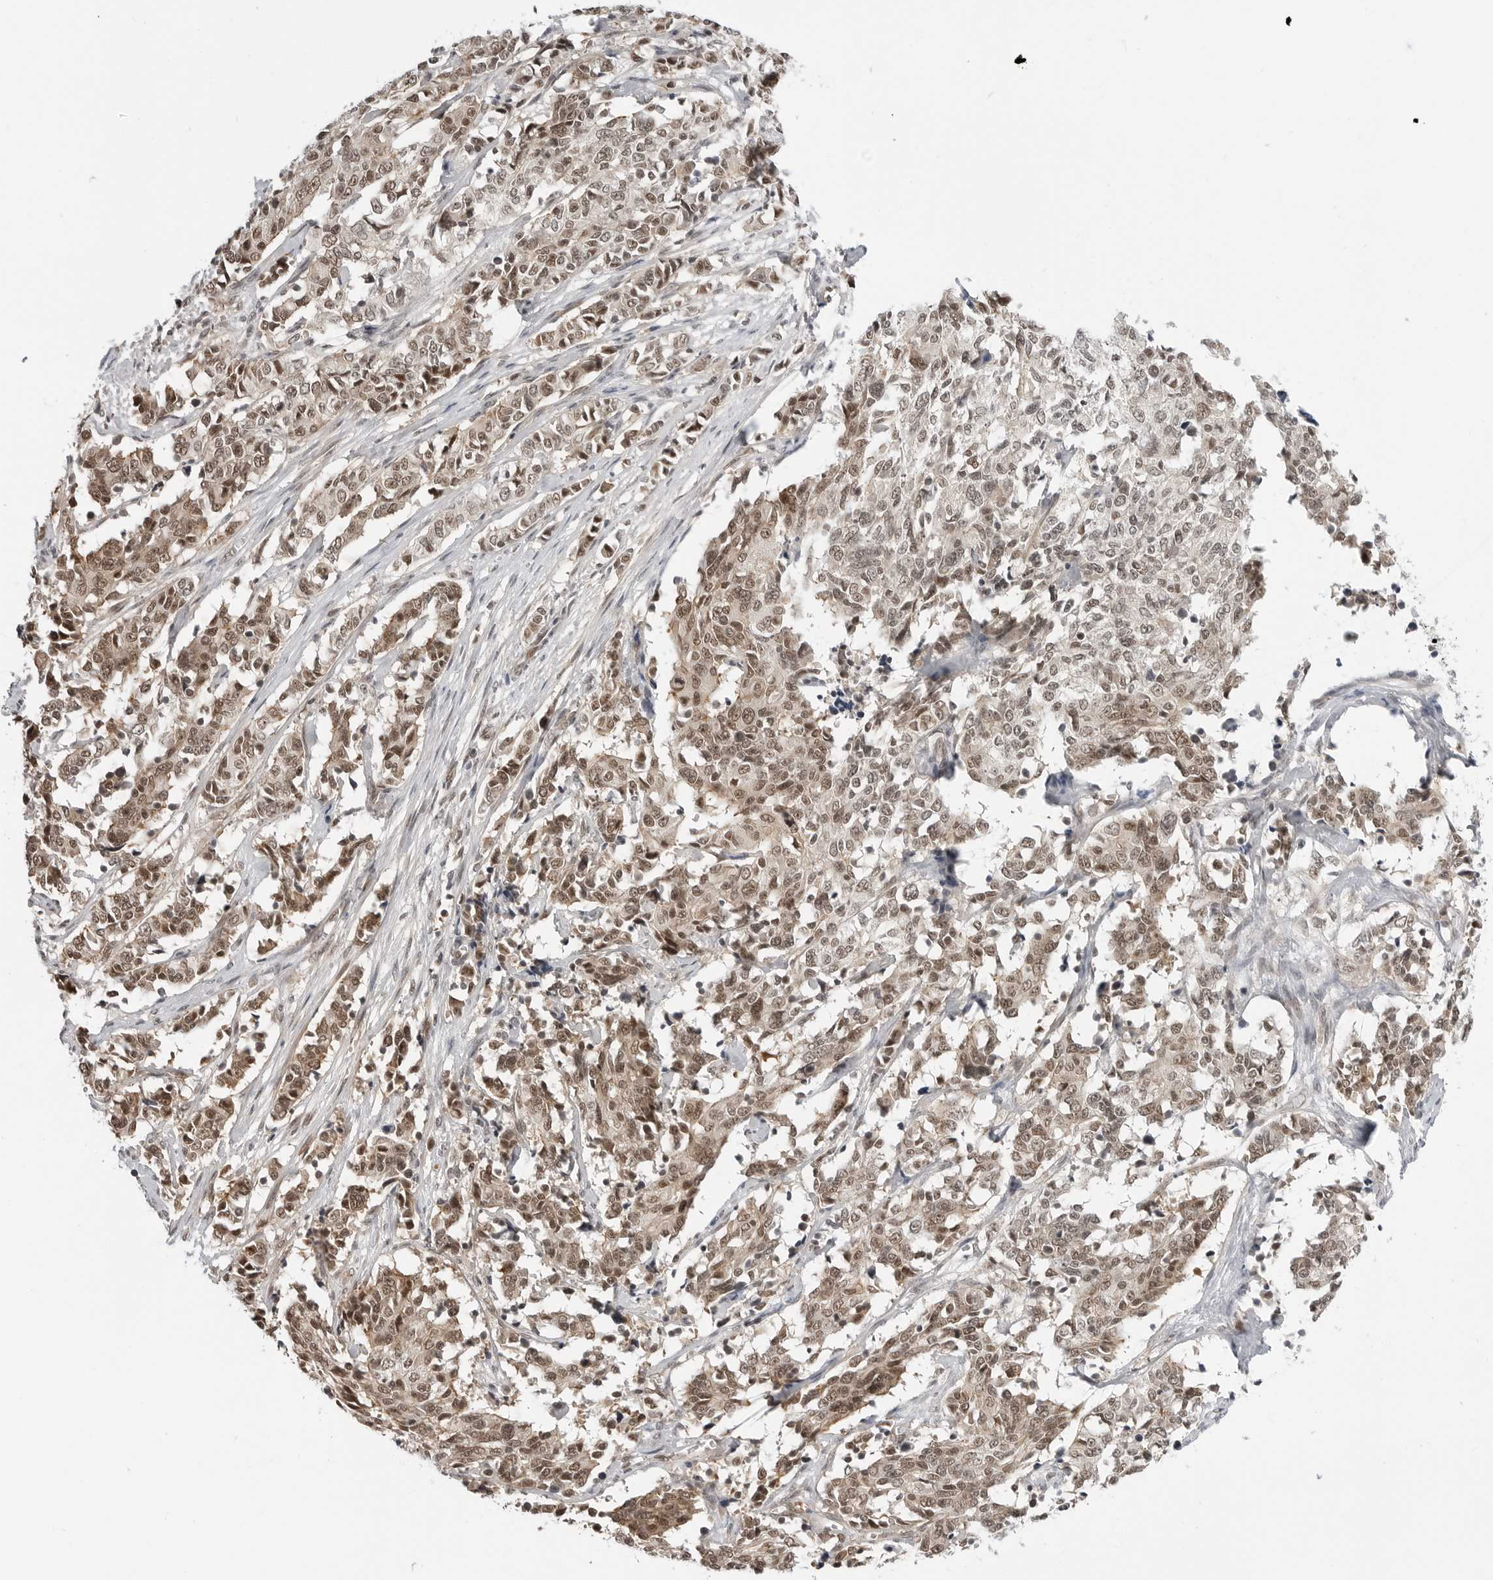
{"staining": {"intensity": "moderate", "quantity": ">75%", "location": "cytoplasmic/membranous,nuclear"}, "tissue": "cervical cancer", "cell_type": "Tumor cells", "image_type": "cancer", "snomed": [{"axis": "morphology", "description": "Normal tissue, NOS"}, {"axis": "morphology", "description": "Squamous cell carcinoma, NOS"}, {"axis": "topography", "description": "Cervix"}], "caption": "Protein expression analysis of cervical cancer exhibits moderate cytoplasmic/membranous and nuclear positivity in about >75% of tumor cells.", "gene": "C8orf33", "patient": {"sex": "female", "age": 35}}